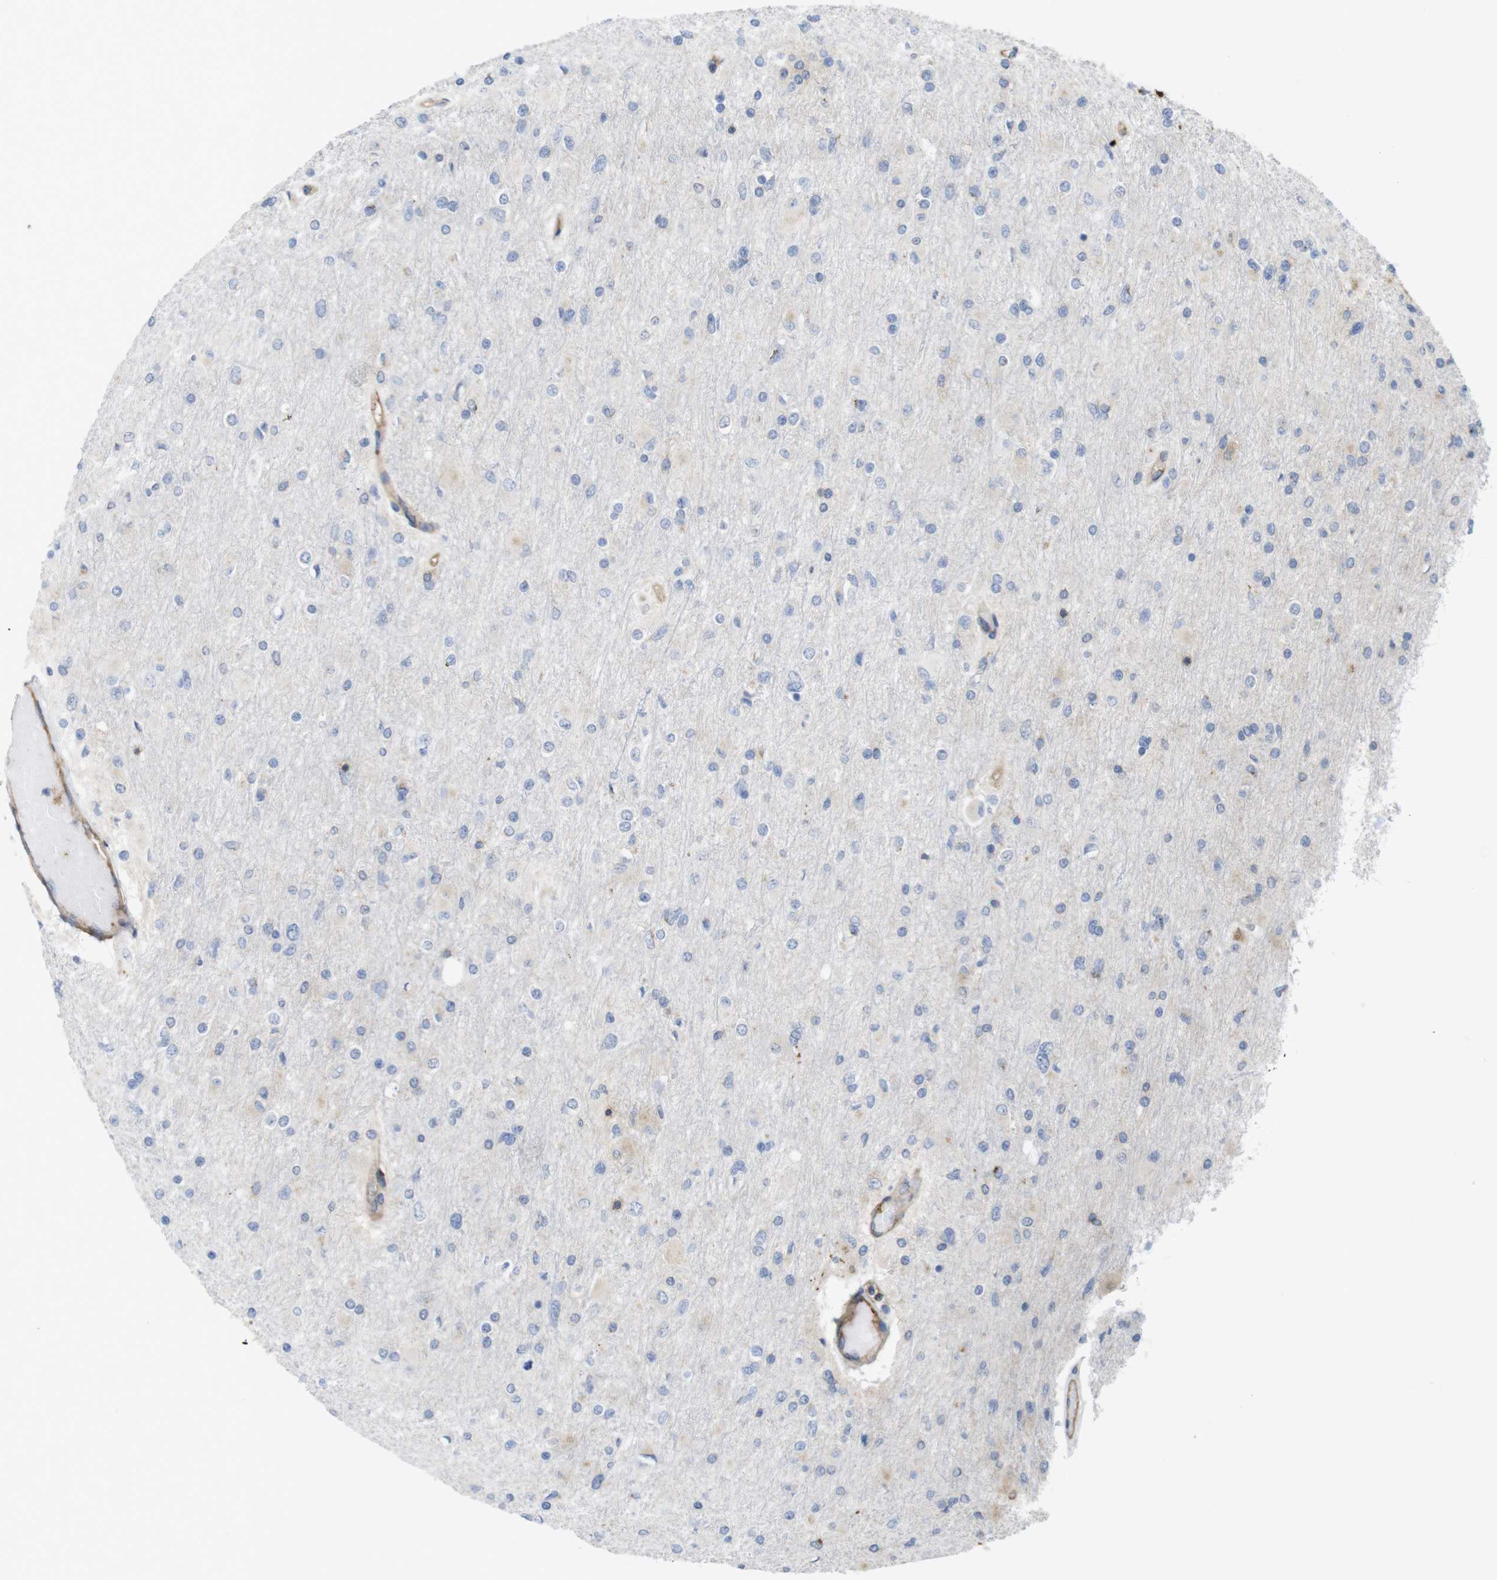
{"staining": {"intensity": "negative", "quantity": "none", "location": "none"}, "tissue": "glioma", "cell_type": "Tumor cells", "image_type": "cancer", "snomed": [{"axis": "morphology", "description": "Glioma, malignant, High grade"}, {"axis": "topography", "description": "Cerebral cortex"}], "caption": "Tumor cells are negative for brown protein staining in malignant high-grade glioma.", "gene": "CCR6", "patient": {"sex": "female", "age": 36}}